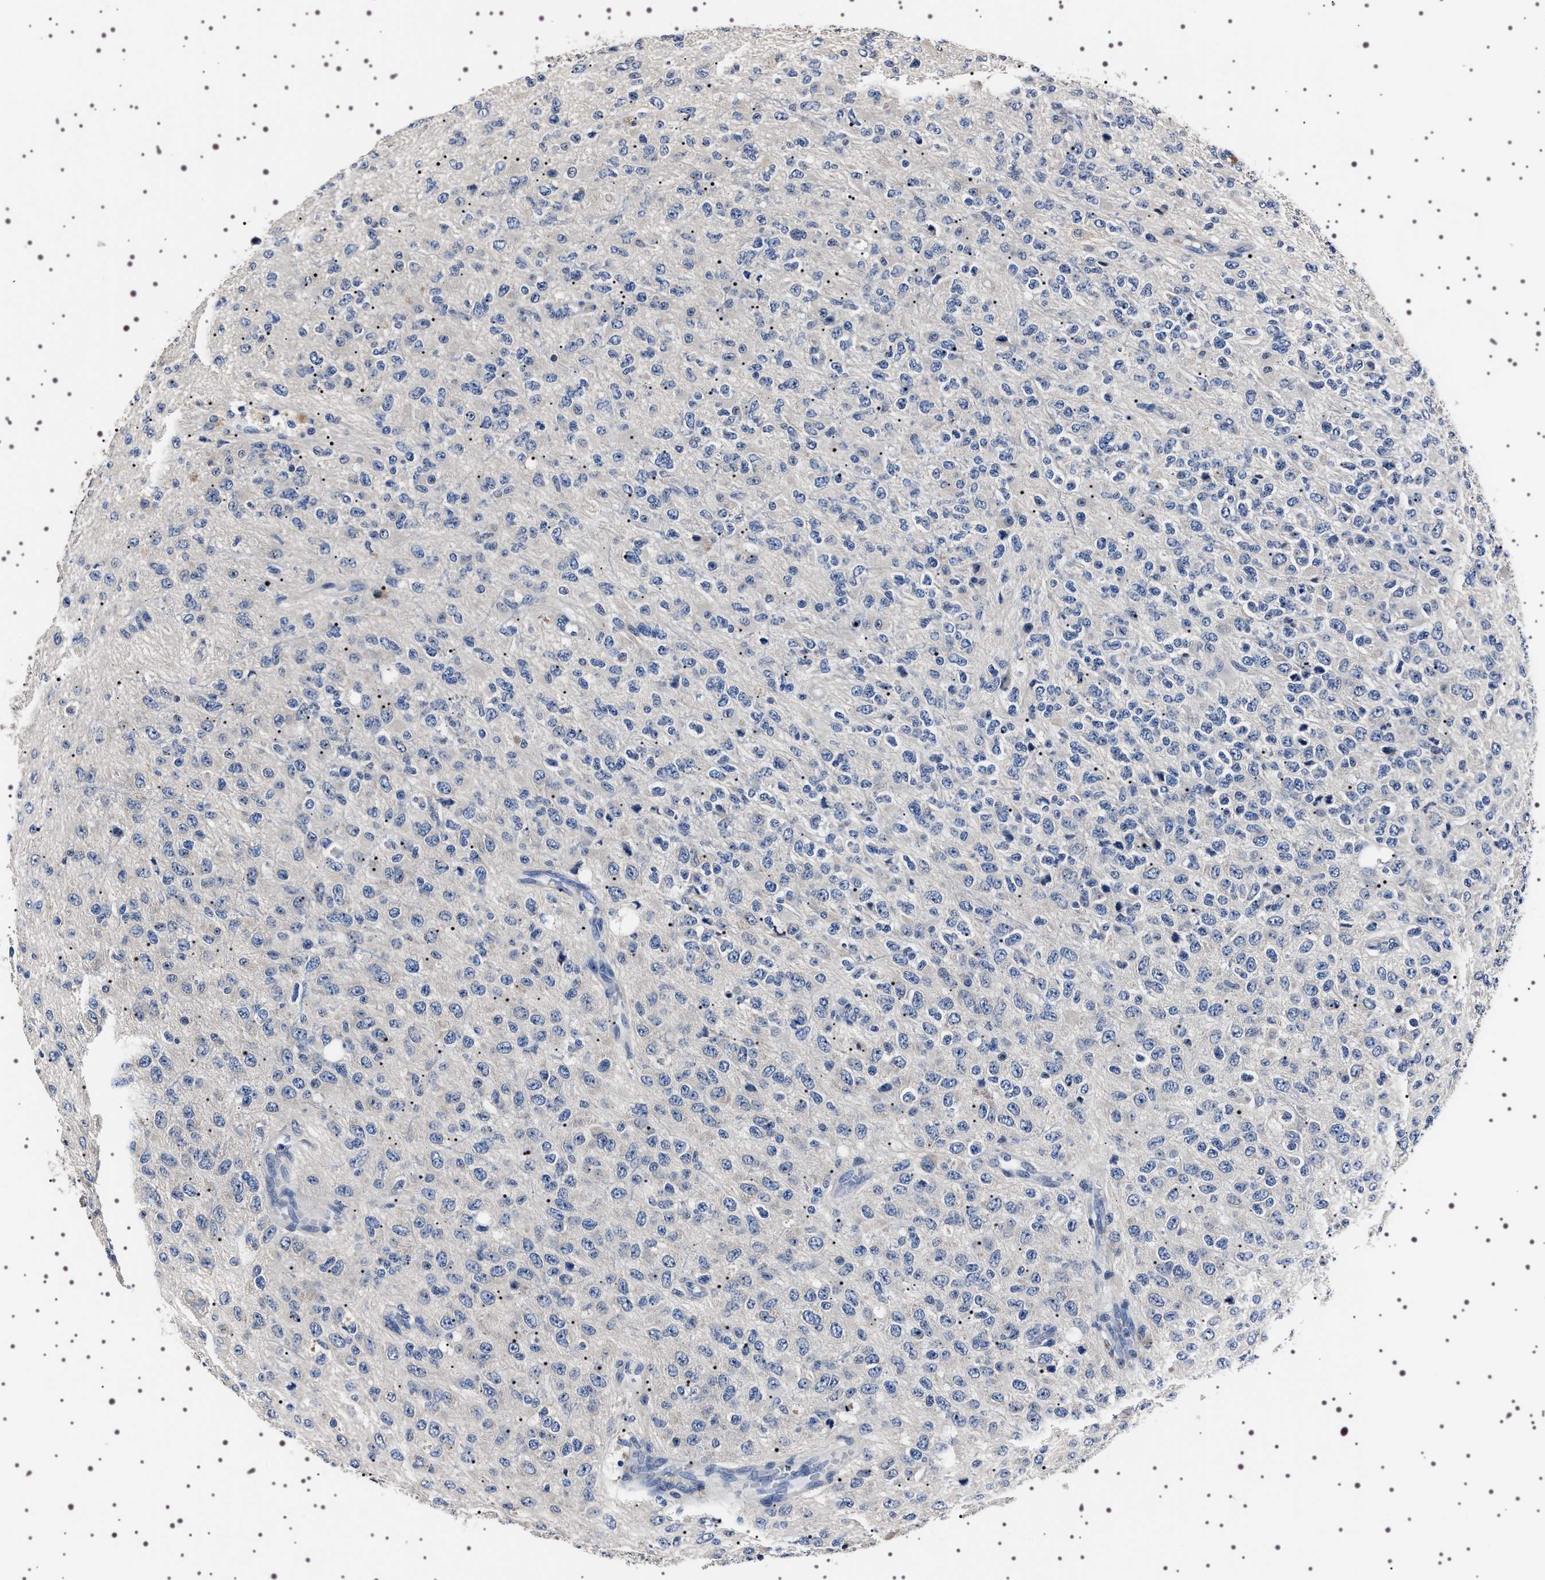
{"staining": {"intensity": "negative", "quantity": "none", "location": "none"}, "tissue": "glioma", "cell_type": "Tumor cells", "image_type": "cancer", "snomed": [{"axis": "morphology", "description": "Glioma, malignant, High grade"}, {"axis": "topography", "description": "pancreas cauda"}], "caption": "Immunohistochemical staining of human malignant glioma (high-grade) exhibits no significant staining in tumor cells.", "gene": "TARBP1", "patient": {"sex": "male", "age": 60}}